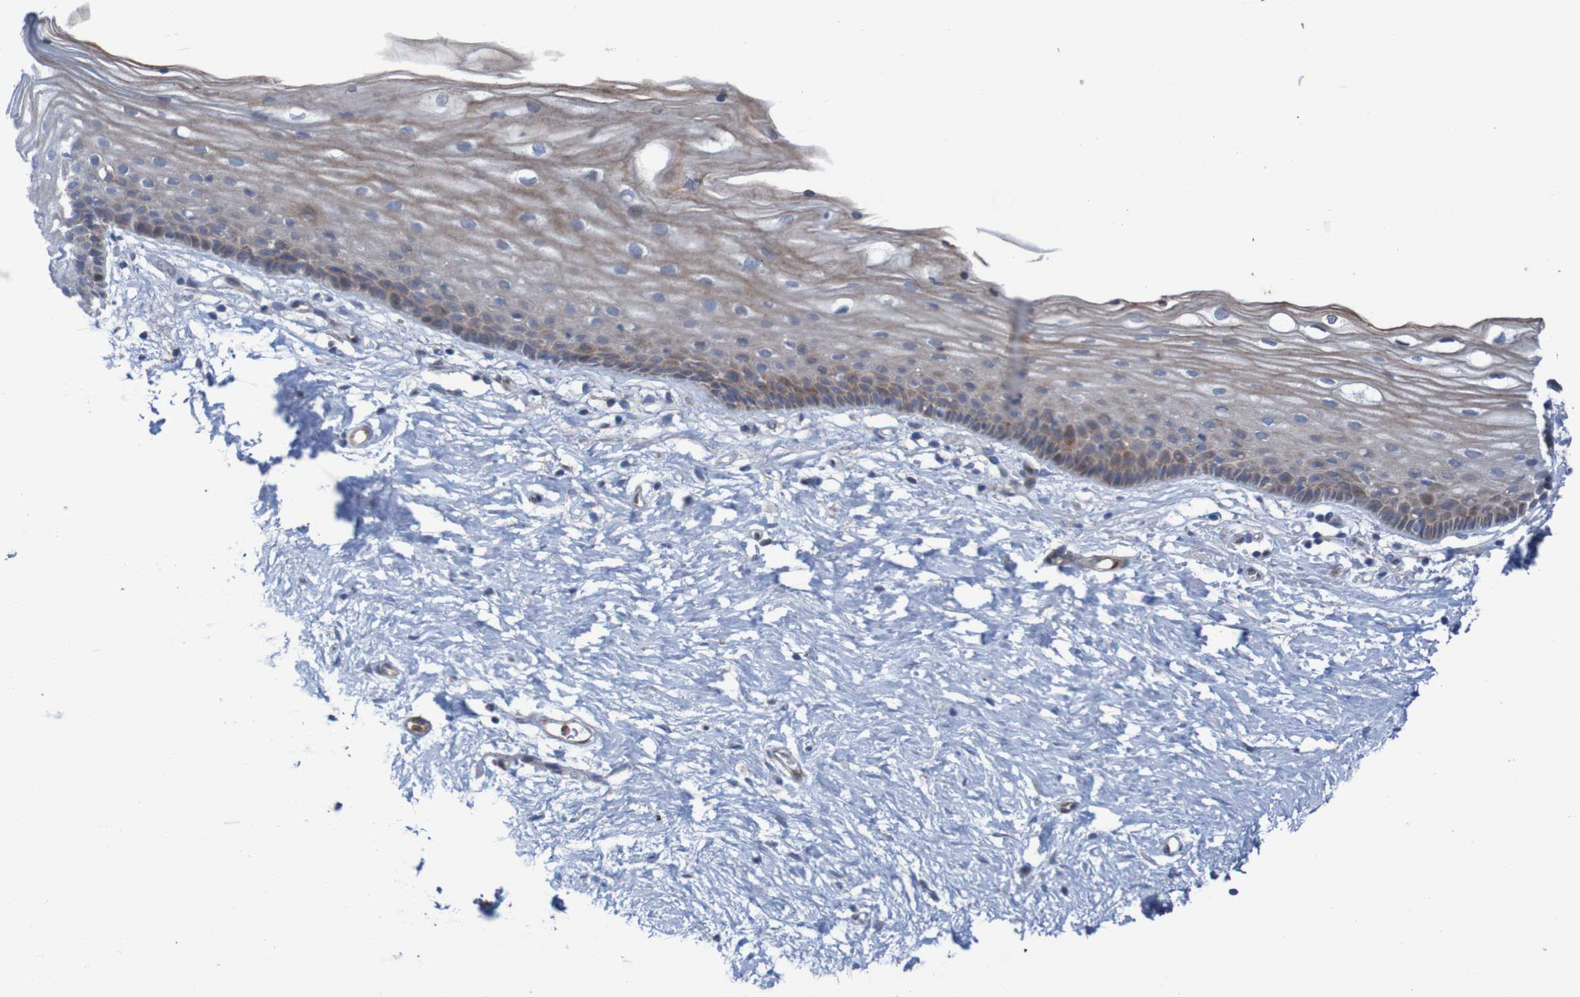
{"staining": {"intensity": "moderate", "quantity": ">75%", "location": "cytoplasmic/membranous"}, "tissue": "vagina", "cell_type": "Squamous epithelial cells", "image_type": "normal", "snomed": [{"axis": "morphology", "description": "Normal tissue, NOS"}, {"axis": "topography", "description": "Vagina"}], "caption": "Protein staining of normal vagina exhibits moderate cytoplasmic/membranous staining in approximately >75% of squamous epithelial cells. (Stains: DAB in brown, nuclei in blue, Microscopy: brightfield microscopy at high magnification).", "gene": "ANGPT4", "patient": {"sex": "female", "age": 44}}